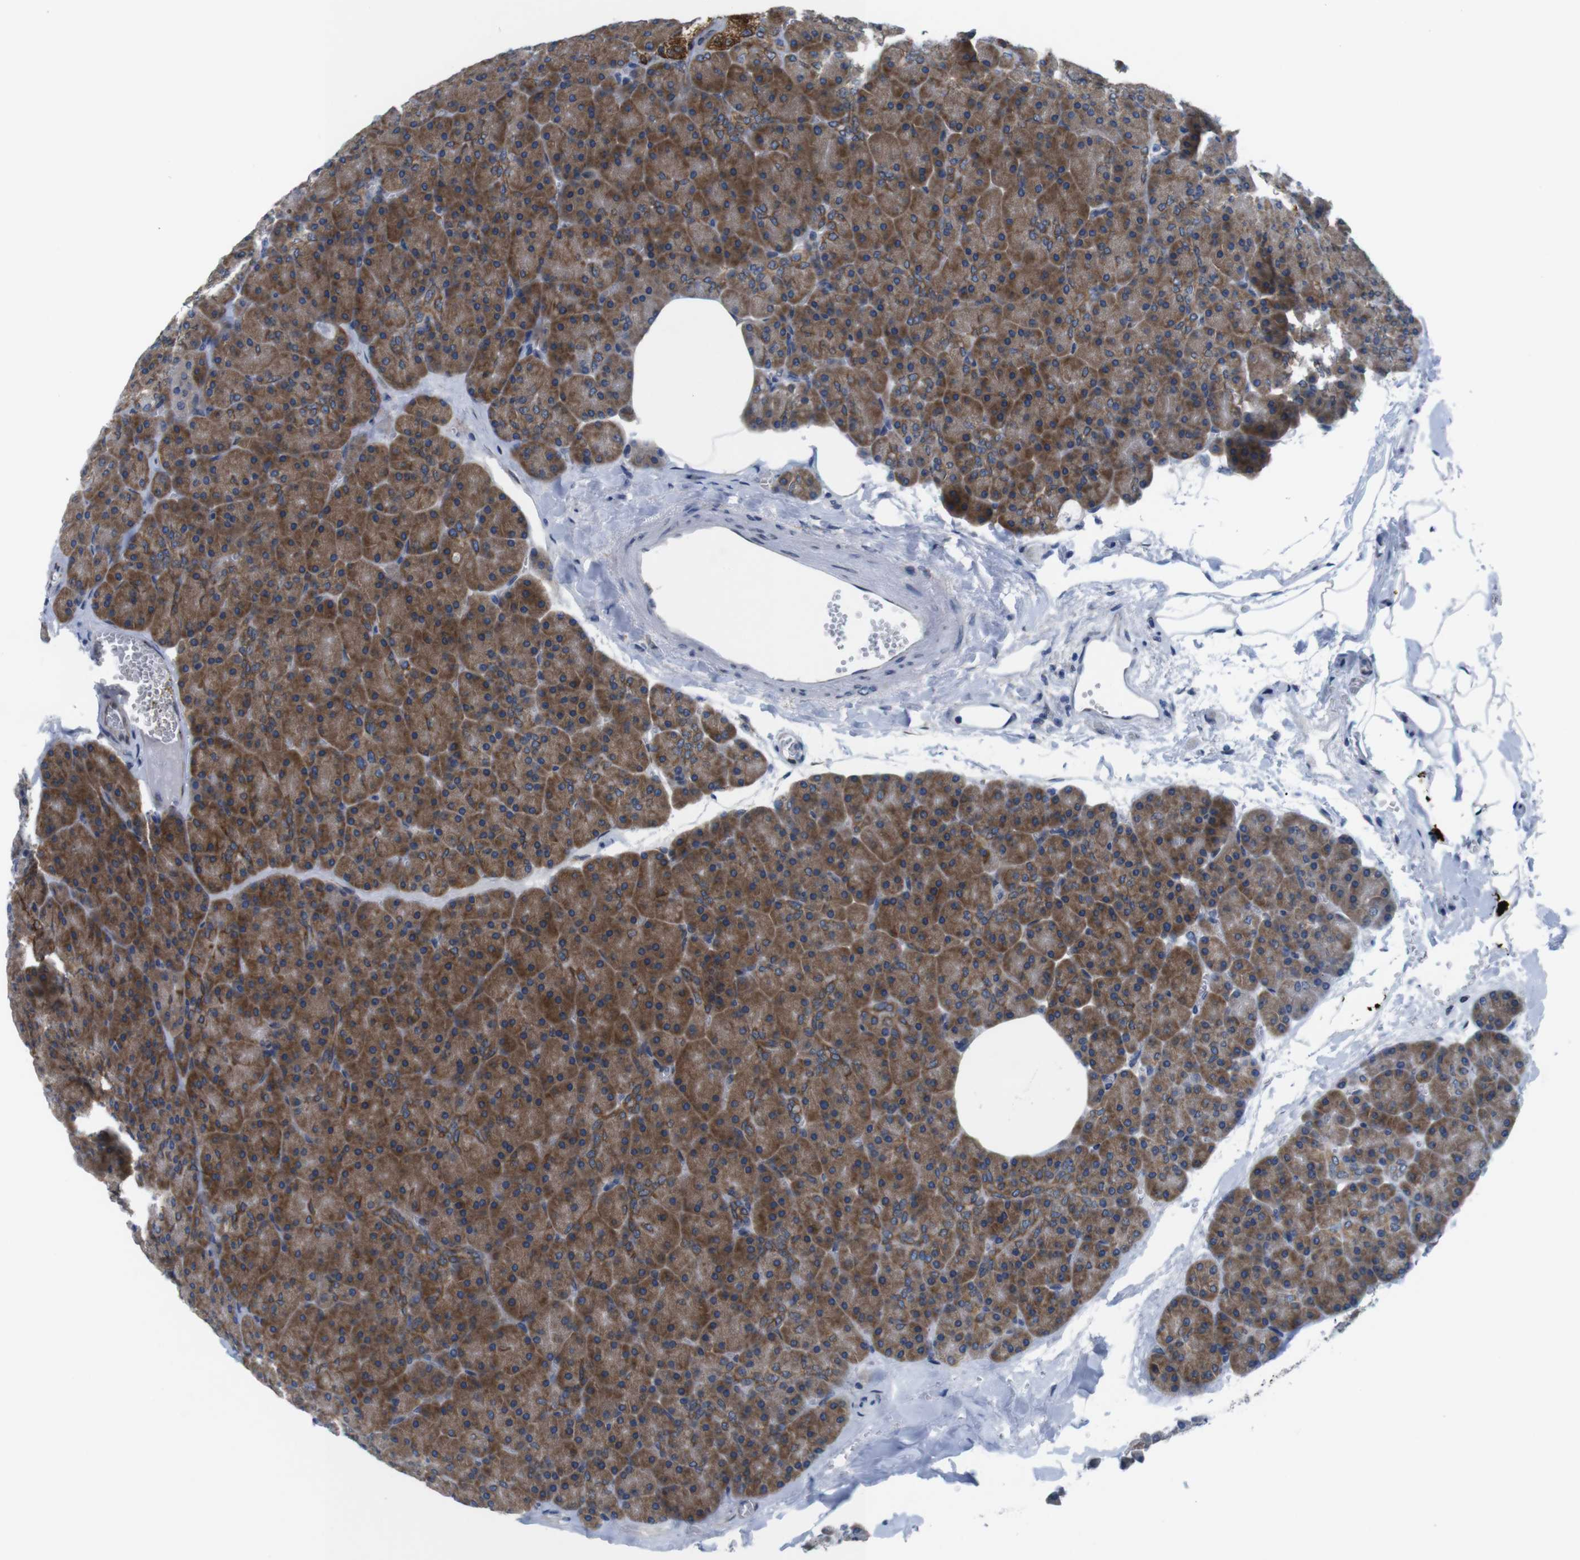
{"staining": {"intensity": "strong", "quantity": ">75%", "location": "cytoplasmic/membranous"}, "tissue": "pancreas", "cell_type": "Exocrine glandular cells", "image_type": "normal", "snomed": [{"axis": "morphology", "description": "Normal tissue, NOS"}, {"axis": "topography", "description": "Pancreas"}], "caption": "Immunohistochemical staining of benign human pancreas demonstrates >75% levels of strong cytoplasmic/membranous protein expression in approximately >75% of exocrine glandular cells.", "gene": "HACD3", "patient": {"sex": "female", "age": 35}}